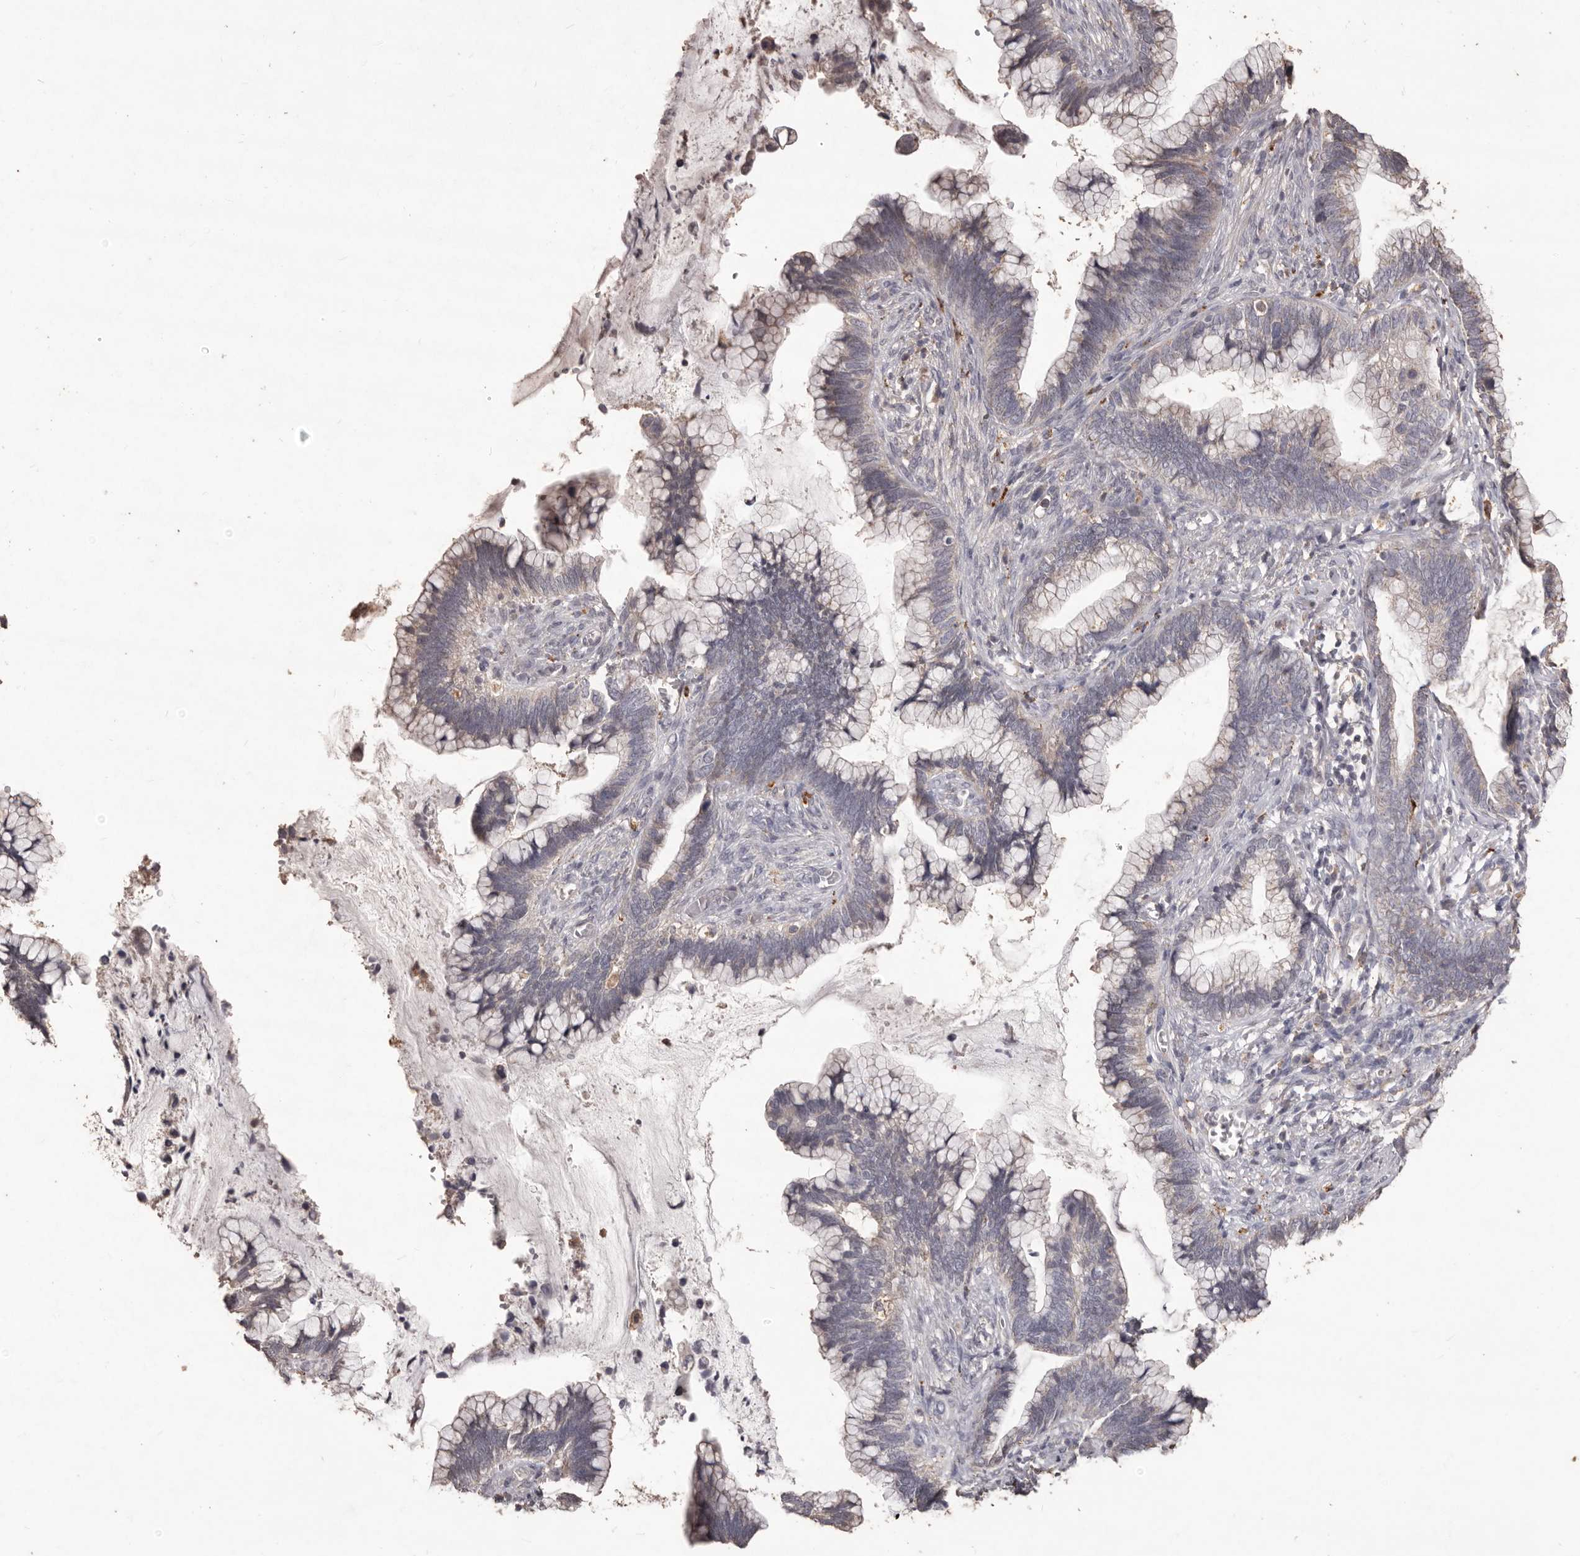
{"staining": {"intensity": "weak", "quantity": "<25%", "location": "cytoplasmic/membranous"}, "tissue": "cervical cancer", "cell_type": "Tumor cells", "image_type": "cancer", "snomed": [{"axis": "morphology", "description": "Adenocarcinoma, NOS"}, {"axis": "topography", "description": "Cervix"}], "caption": "Immunohistochemistry of human cervical cancer demonstrates no positivity in tumor cells.", "gene": "PRSS27", "patient": {"sex": "female", "age": 44}}